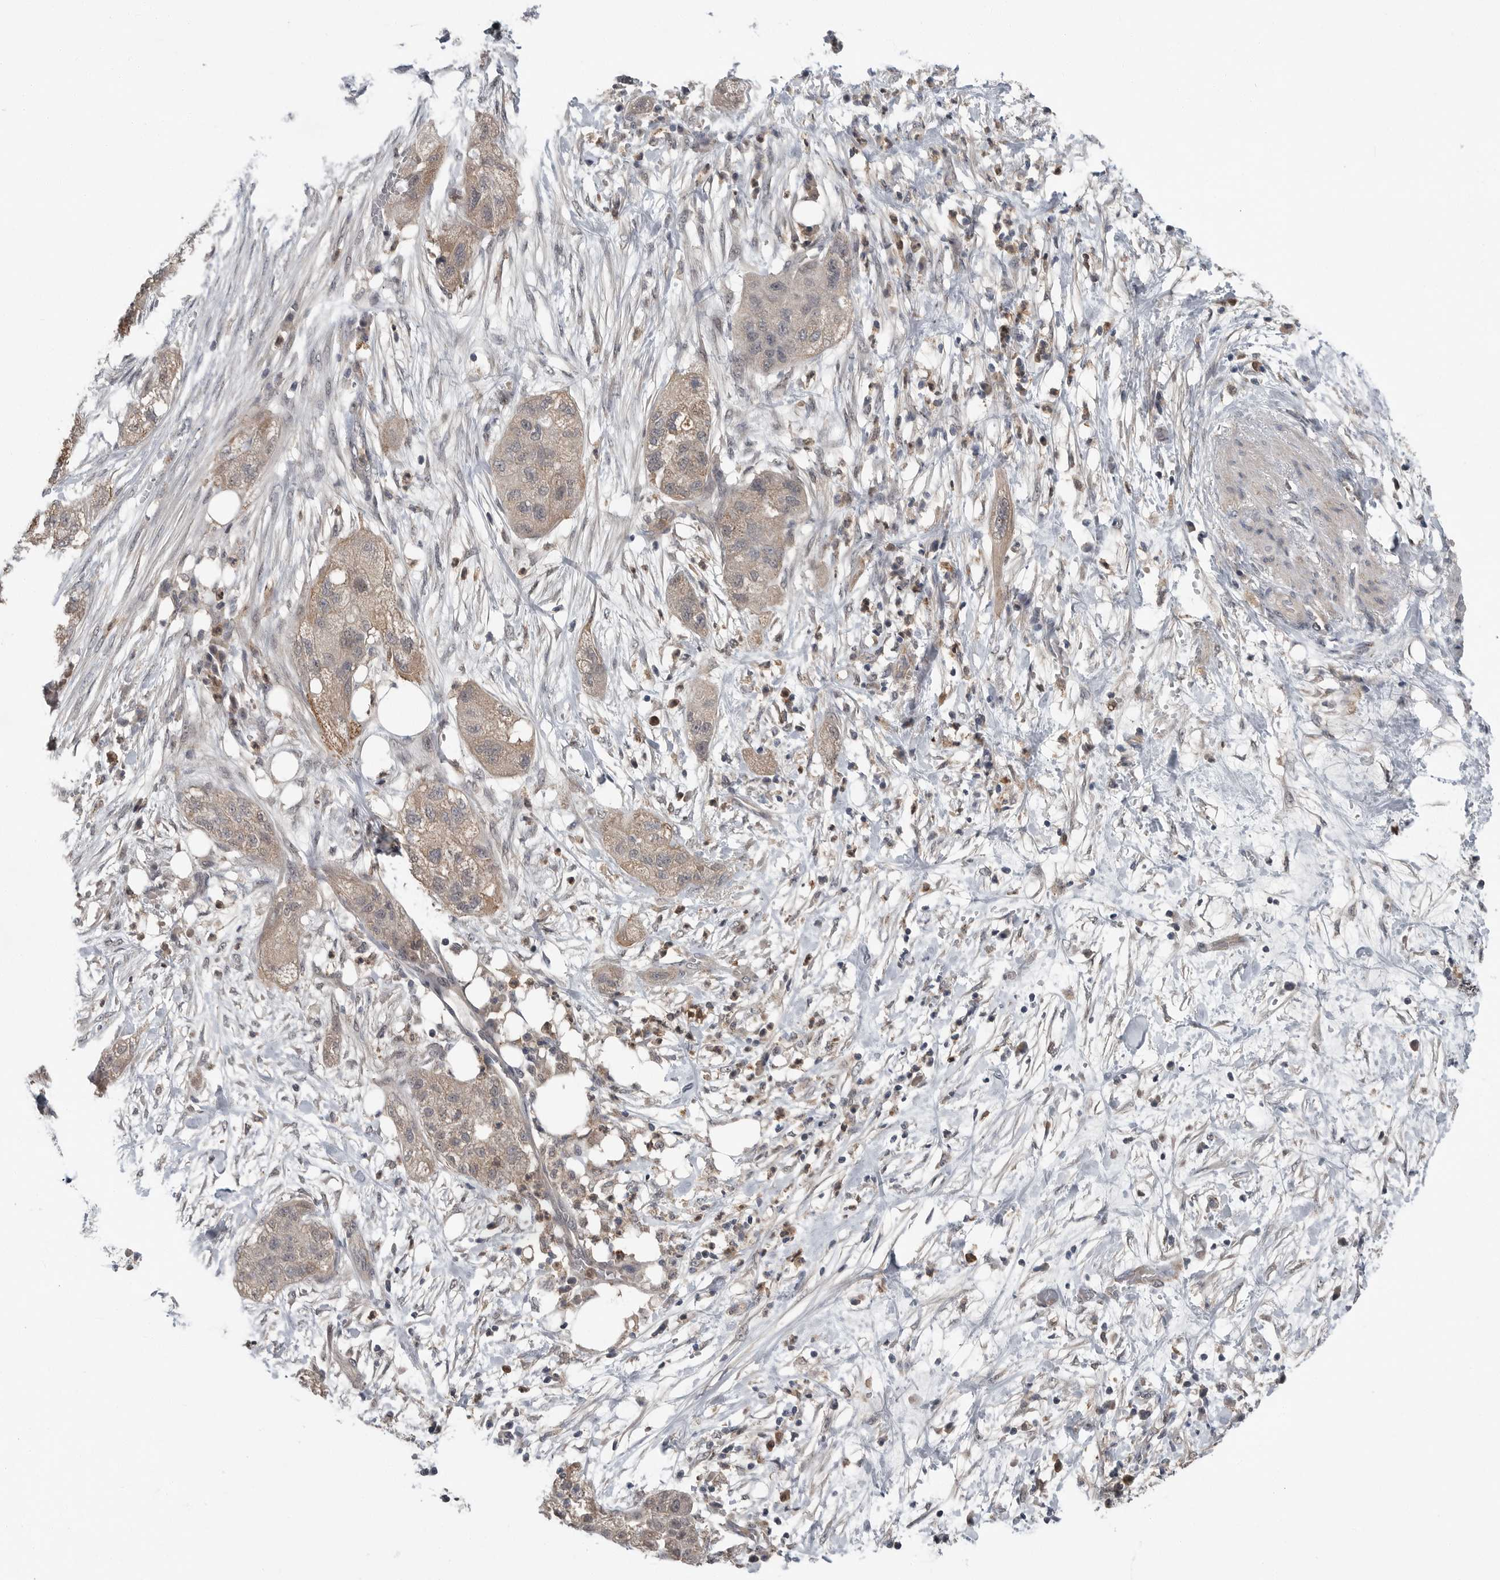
{"staining": {"intensity": "weak", "quantity": ">75%", "location": "cytoplasmic/membranous"}, "tissue": "pancreatic cancer", "cell_type": "Tumor cells", "image_type": "cancer", "snomed": [{"axis": "morphology", "description": "Adenocarcinoma, NOS"}, {"axis": "topography", "description": "Pancreas"}], "caption": "A high-resolution histopathology image shows immunohistochemistry (IHC) staining of adenocarcinoma (pancreatic), which exhibits weak cytoplasmic/membranous staining in about >75% of tumor cells.", "gene": "SCP2", "patient": {"sex": "female", "age": 78}}